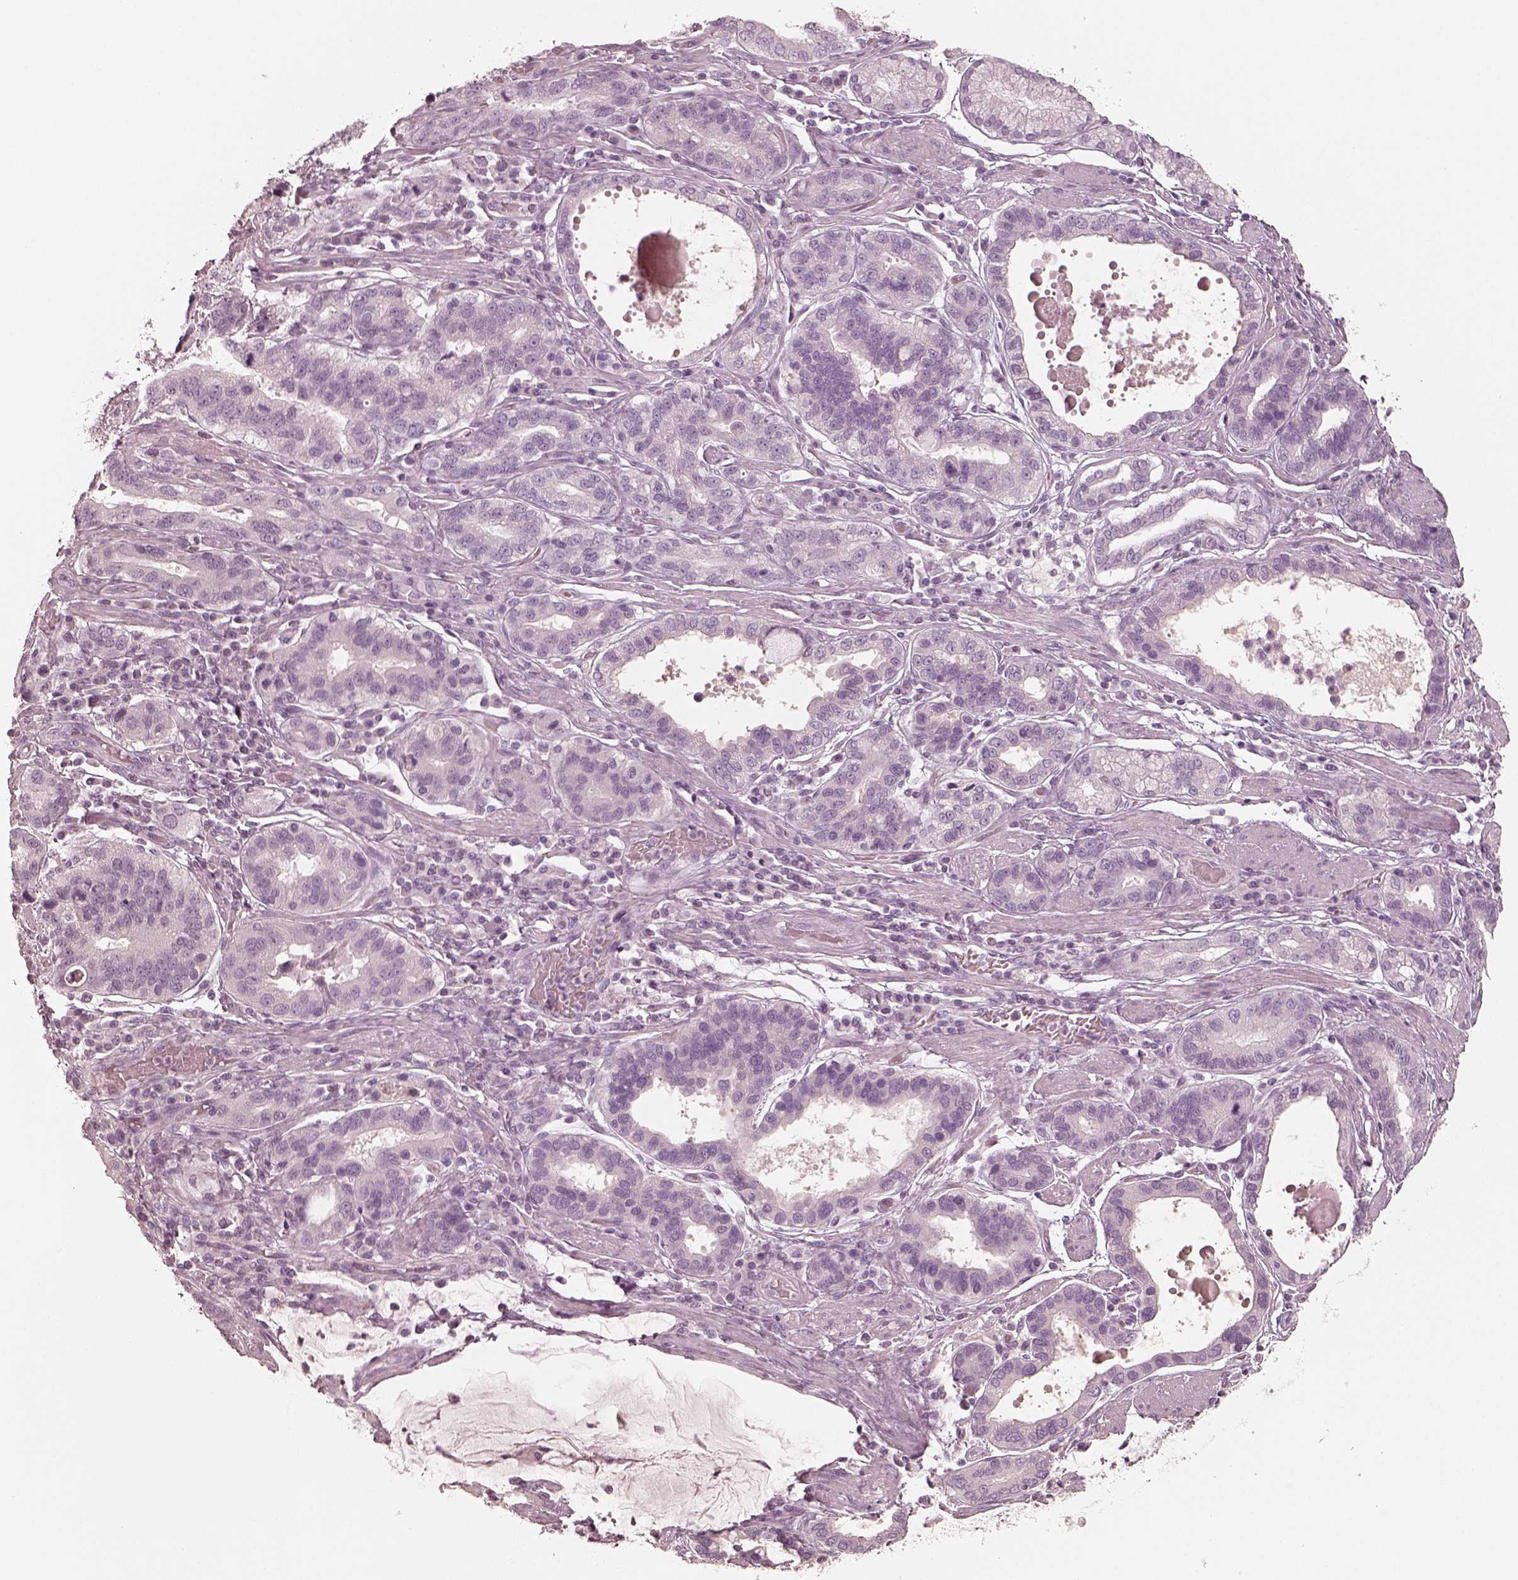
{"staining": {"intensity": "negative", "quantity": "none", "location": "none"}, "tissue": "stomach cancer", "cell_type": "Tumor cells", "image_type": "cancer", "snomed": [{"axis": "morphology", "description": "Adenocarcinoma, NOS"}, {"axis": "topography", "description": "Stomach, lower"}], "caption": "There is no significant expression in tumor cells of stomach cancer.", "gene": "KRT82", "patient": {"sex": "female", "age": 76}}